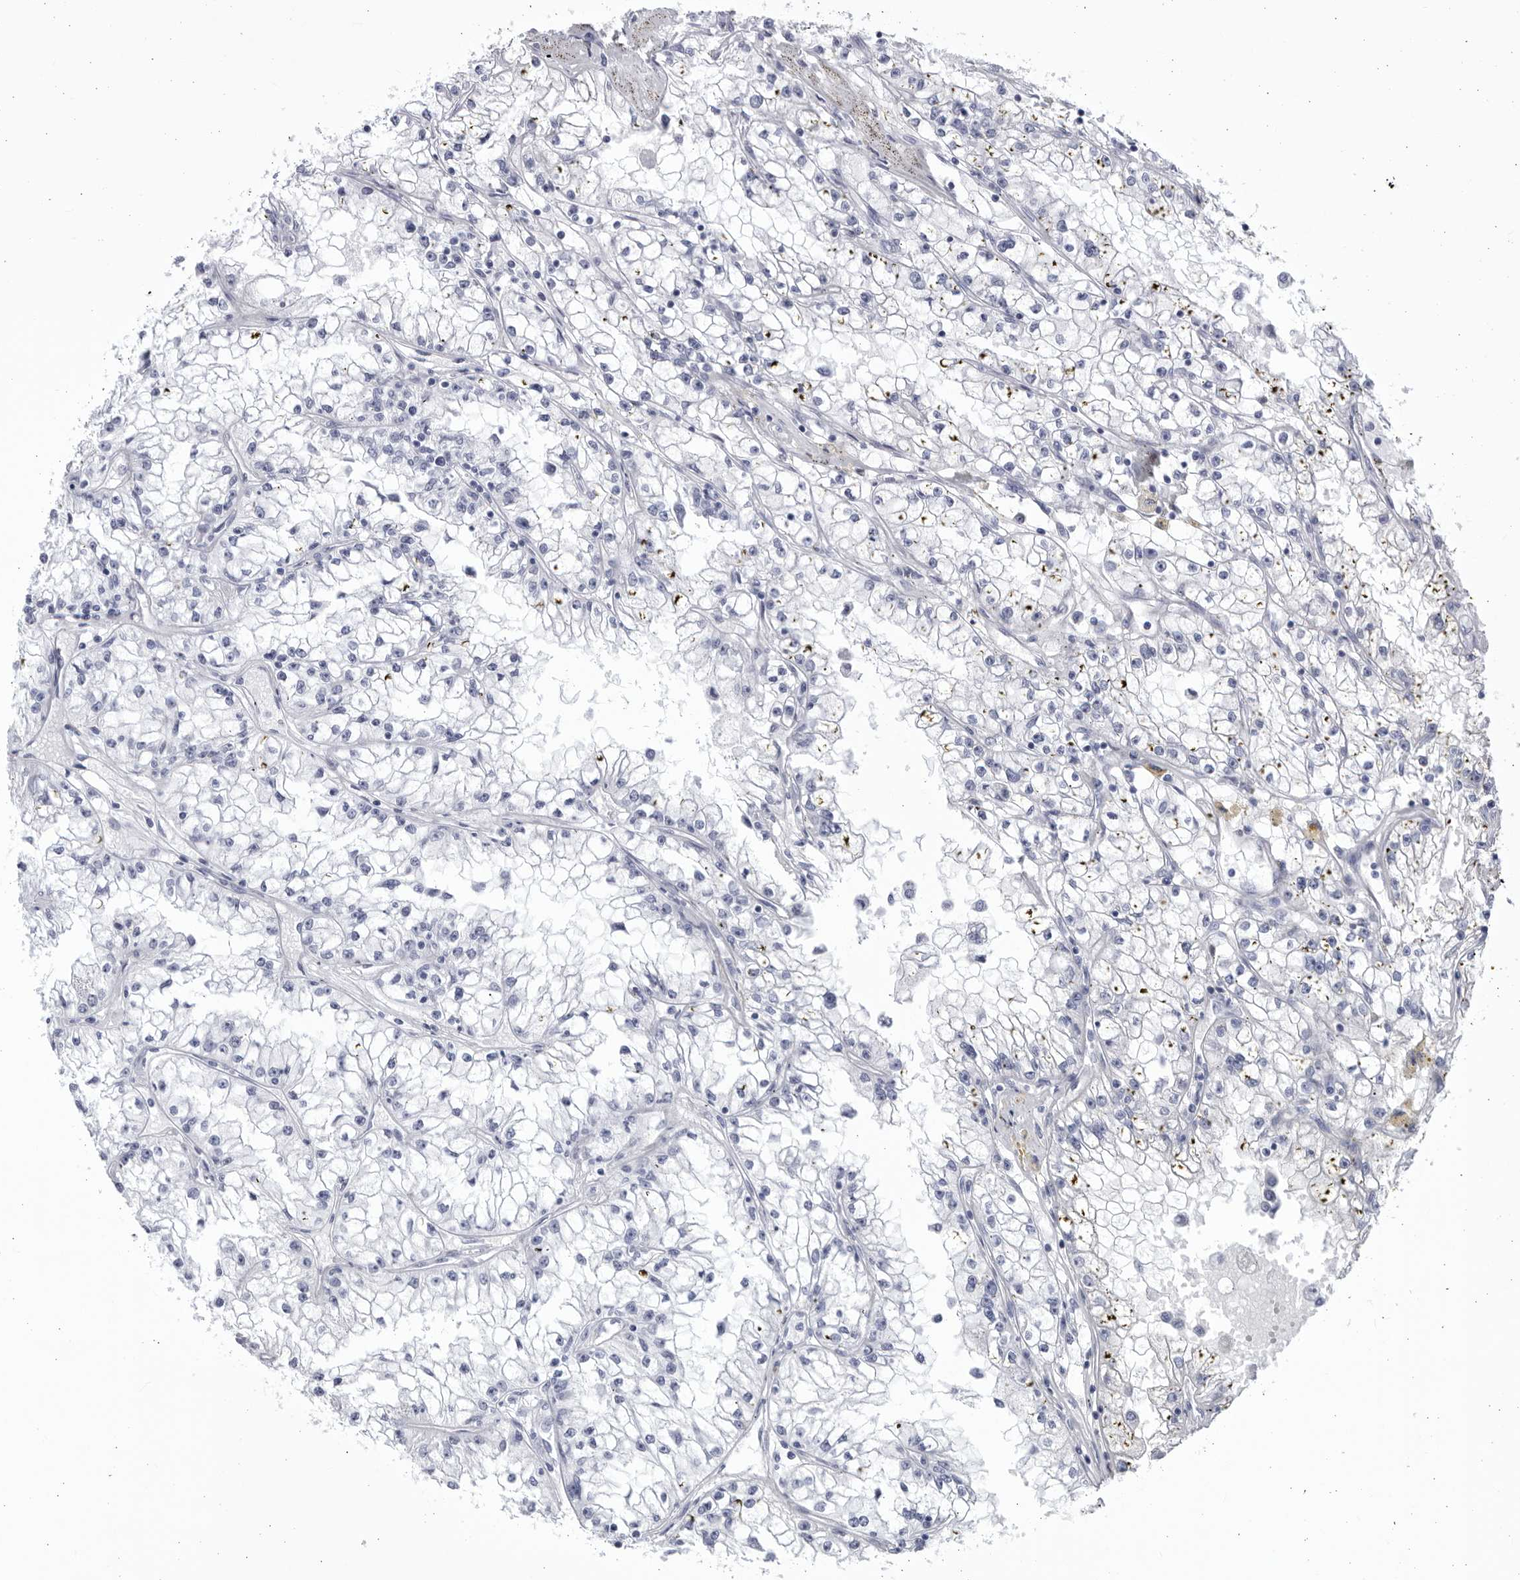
{"staining": {"intensity": "negative", "quantity": "none", "location": "none"}, "tissue": "renal cancer", "cell_type": "Tumor cells", "image_type": "cancer", "snomed": [{"axis": "morphology", "description": "Adenocarcinoma, NOS"}, {"axis": "topography", "description": "Kidney"}], "caption": "Tumor cells show no significant protein staining in renal cancer (adenocarcinoma). (Immunohistochemistry, brightfield microscopy, high magnification).", "gene": "CCDC181", "patient": {"sex": "male", "age": 56}}